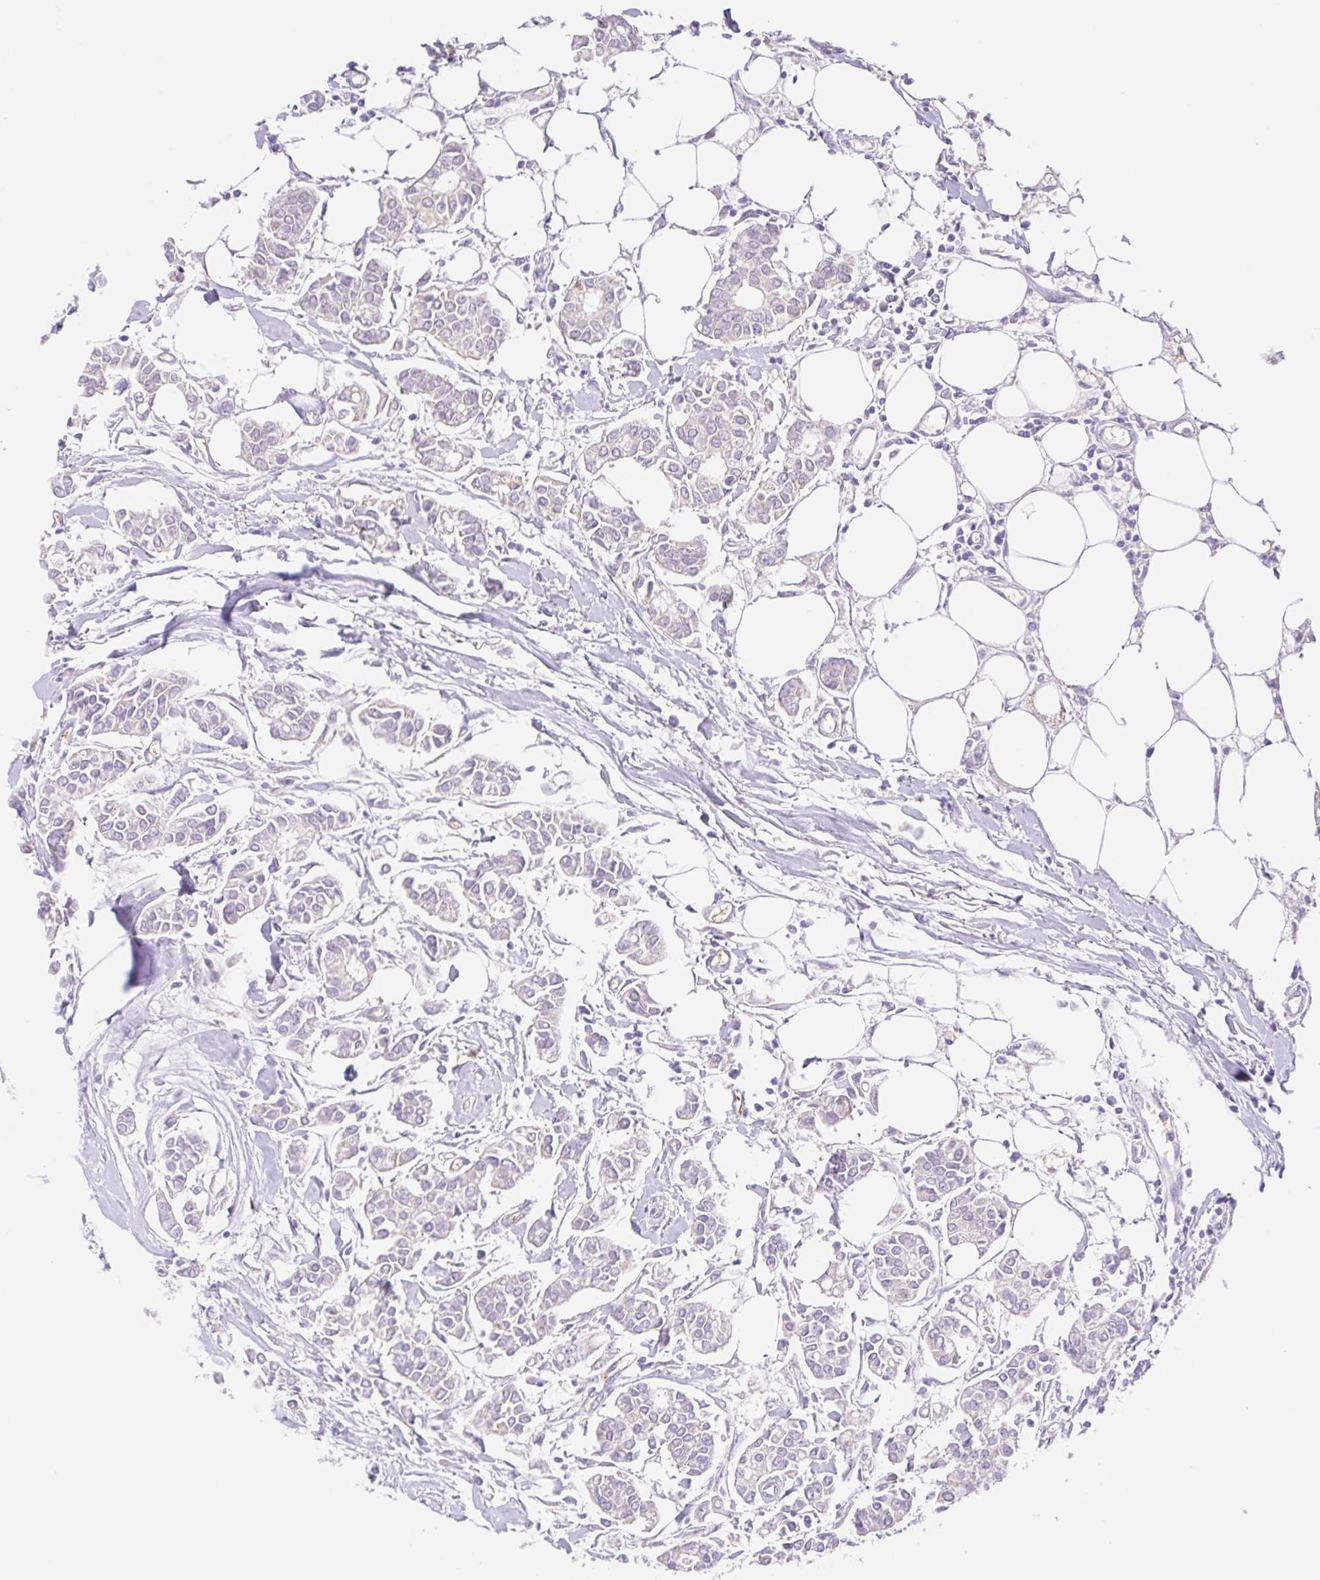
{"staining": {"intensity": "negative", "quantity": "none", "location": "none"}, "tissue": "breast cancer", "cell_type": "Tumor cells", "image_type": "cancer", "snomed": [{"axis": "morphology", "description": "Duct carcinoma"}, {"axis": "topography", "description": "Breast"}], "caption": "An immunohistochemistry (IHC) histopathology image of breast infiltrating ductal carcinoma is shown. There is no staining in tumor cells of breast infiltrating ductal carcinoma.", "gene": "COPZ2", "patient": {"sex": "female", "age": 84}}